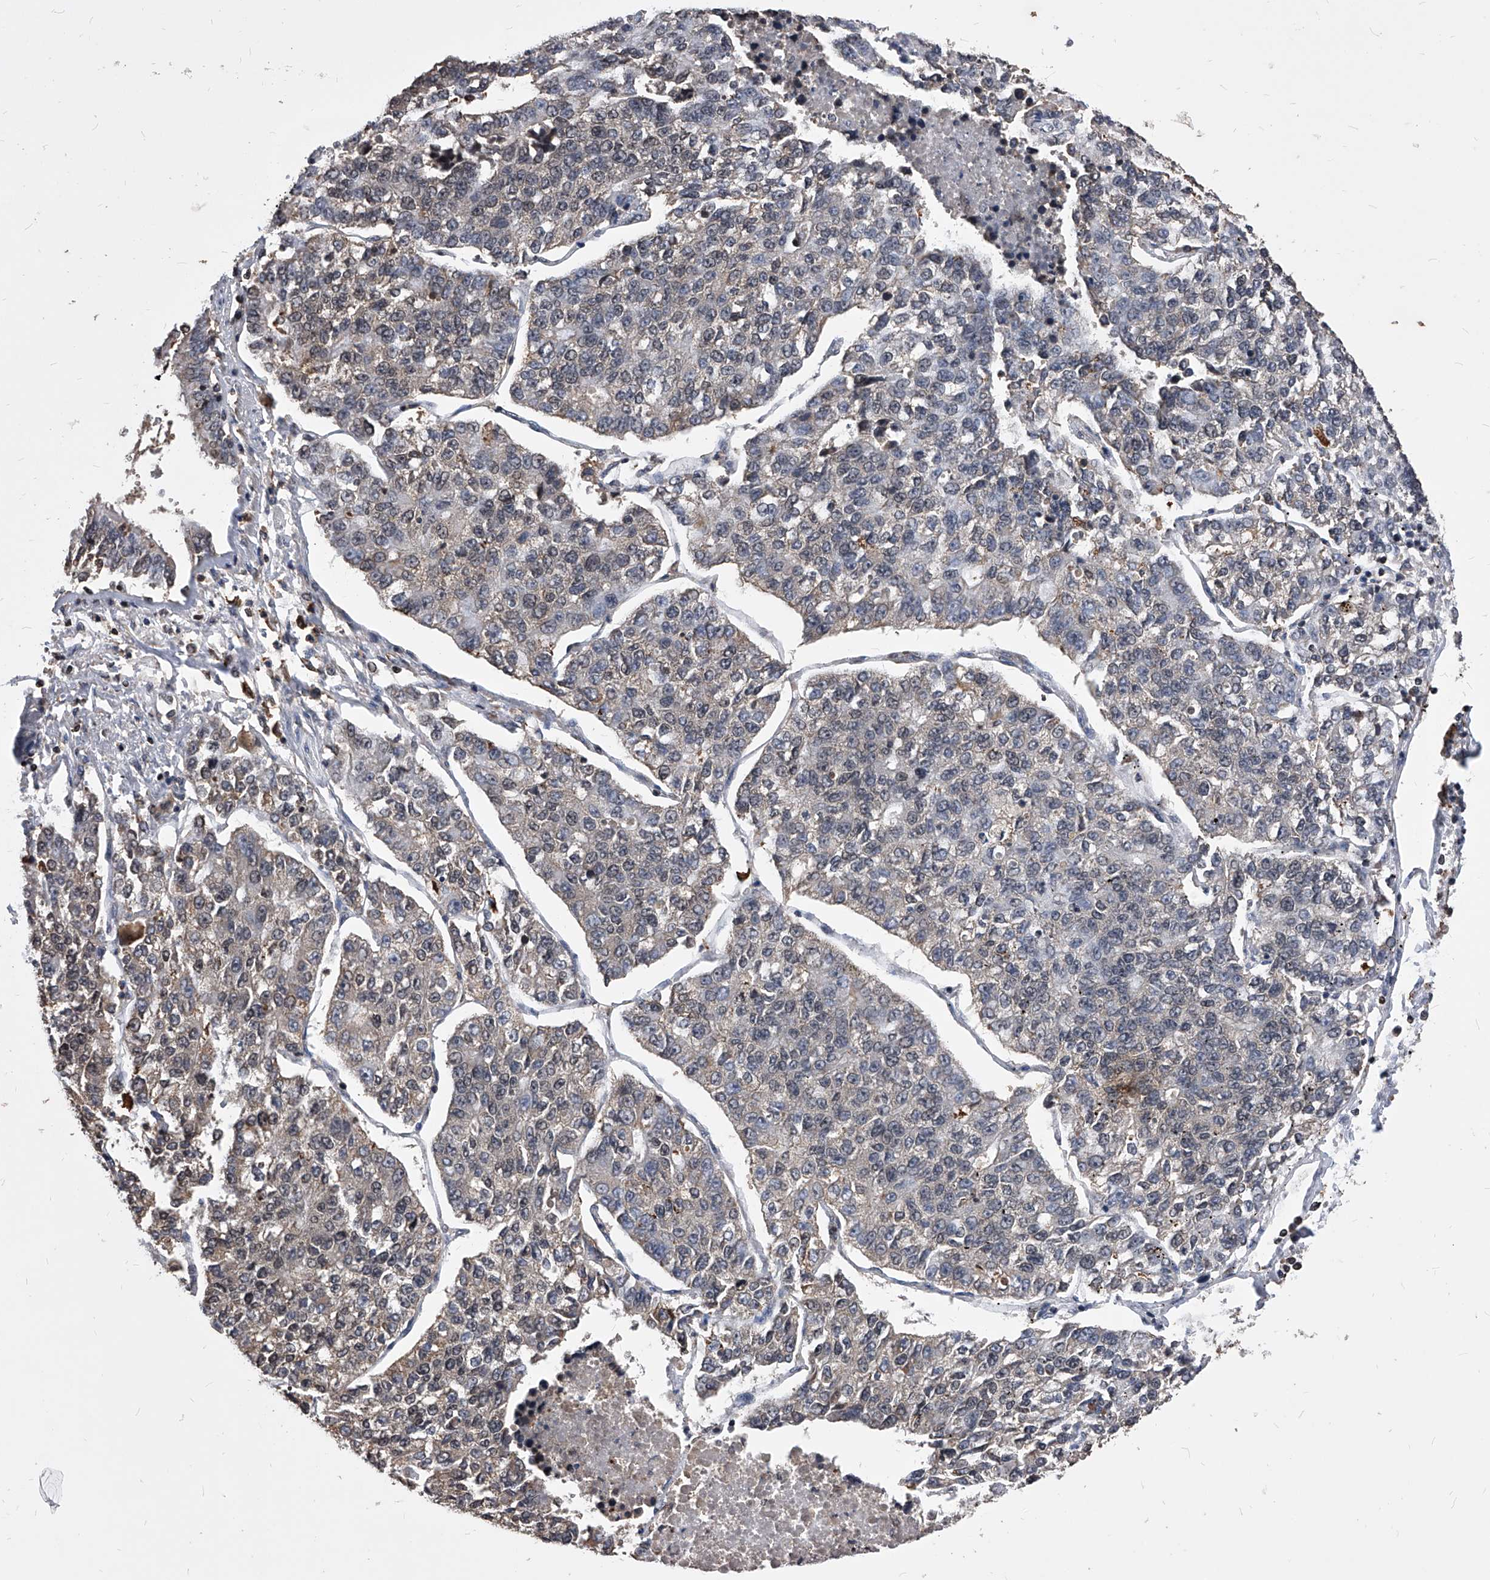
{"staining": {"intensity": "weak", "quantity": "<25%", "location": "cytoplasmic/membranous"}, "tissue": "lung cancer", "cell_type": "Tumor cells", "image_type": "cancer", "snomed": [{"axis": "morphology", "description": "Adenocarcinoma, NOS"}, {"axis": "topography", "description": "Lung"}], "caption": "Tumor cells show no significant staining in adenocarcinoma (lung).", "gene": "ID1", "patient": {"sex": "male", "age": 49}}